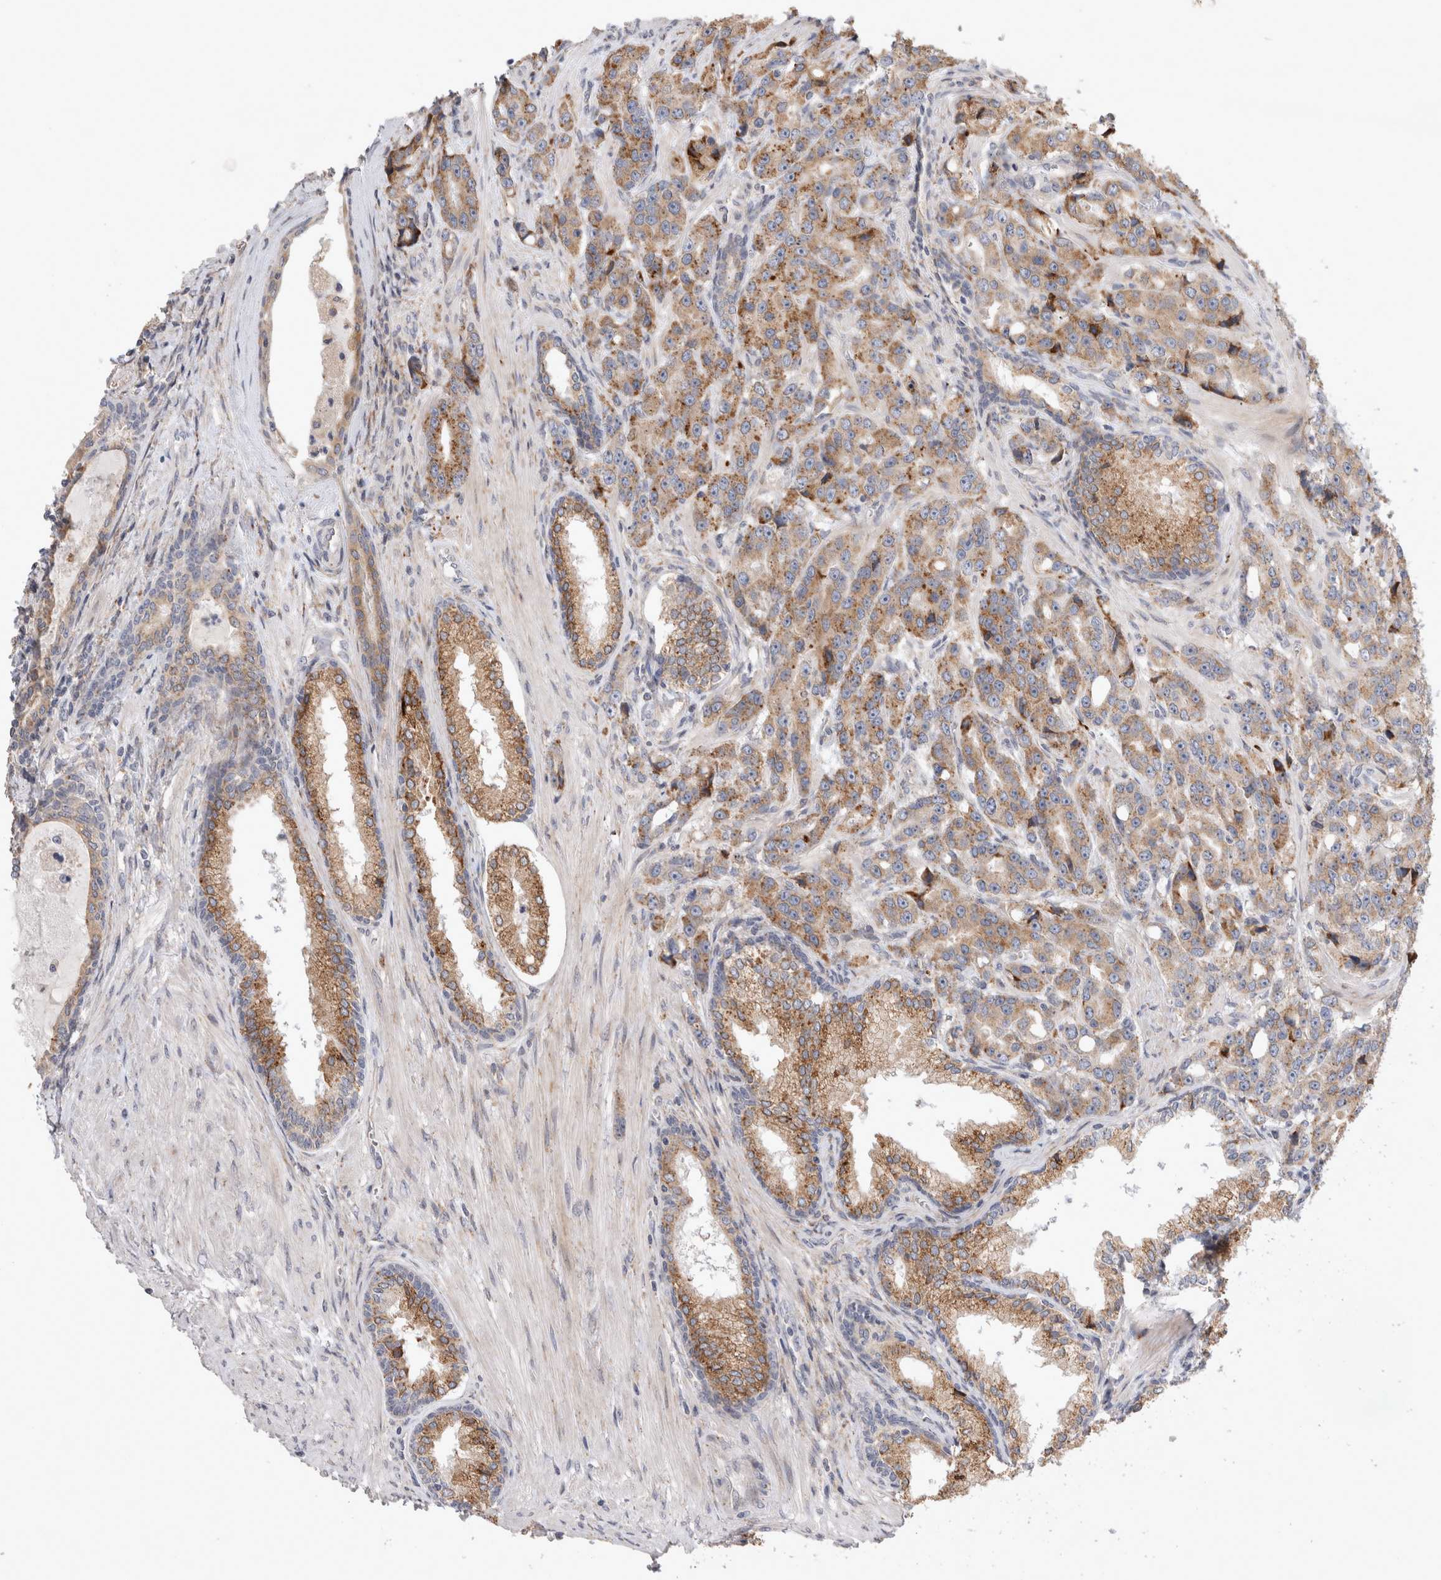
{"staining": {"intensity": "moderate", "quantity": ">75%", "location": "cytoplasmic/membranous"}, "tissue": "prostate cancer", "cell_type": "Tumor cells", "image_type": "cancer", "snomed": [{"axis": "morphology", "description": "Adenocarcinoma, High grade"}, {"axis": "topography", "description": "Prostate"}], "caption": "The micrograph displays staining of prostate adenocarcinoma (high-grade), revealing moderate cytoplasmic/membranous protein expression (brown color) within tumor cells.", "gene": "TRMT9B", "patient": {"sex": "male", "age": 60}}